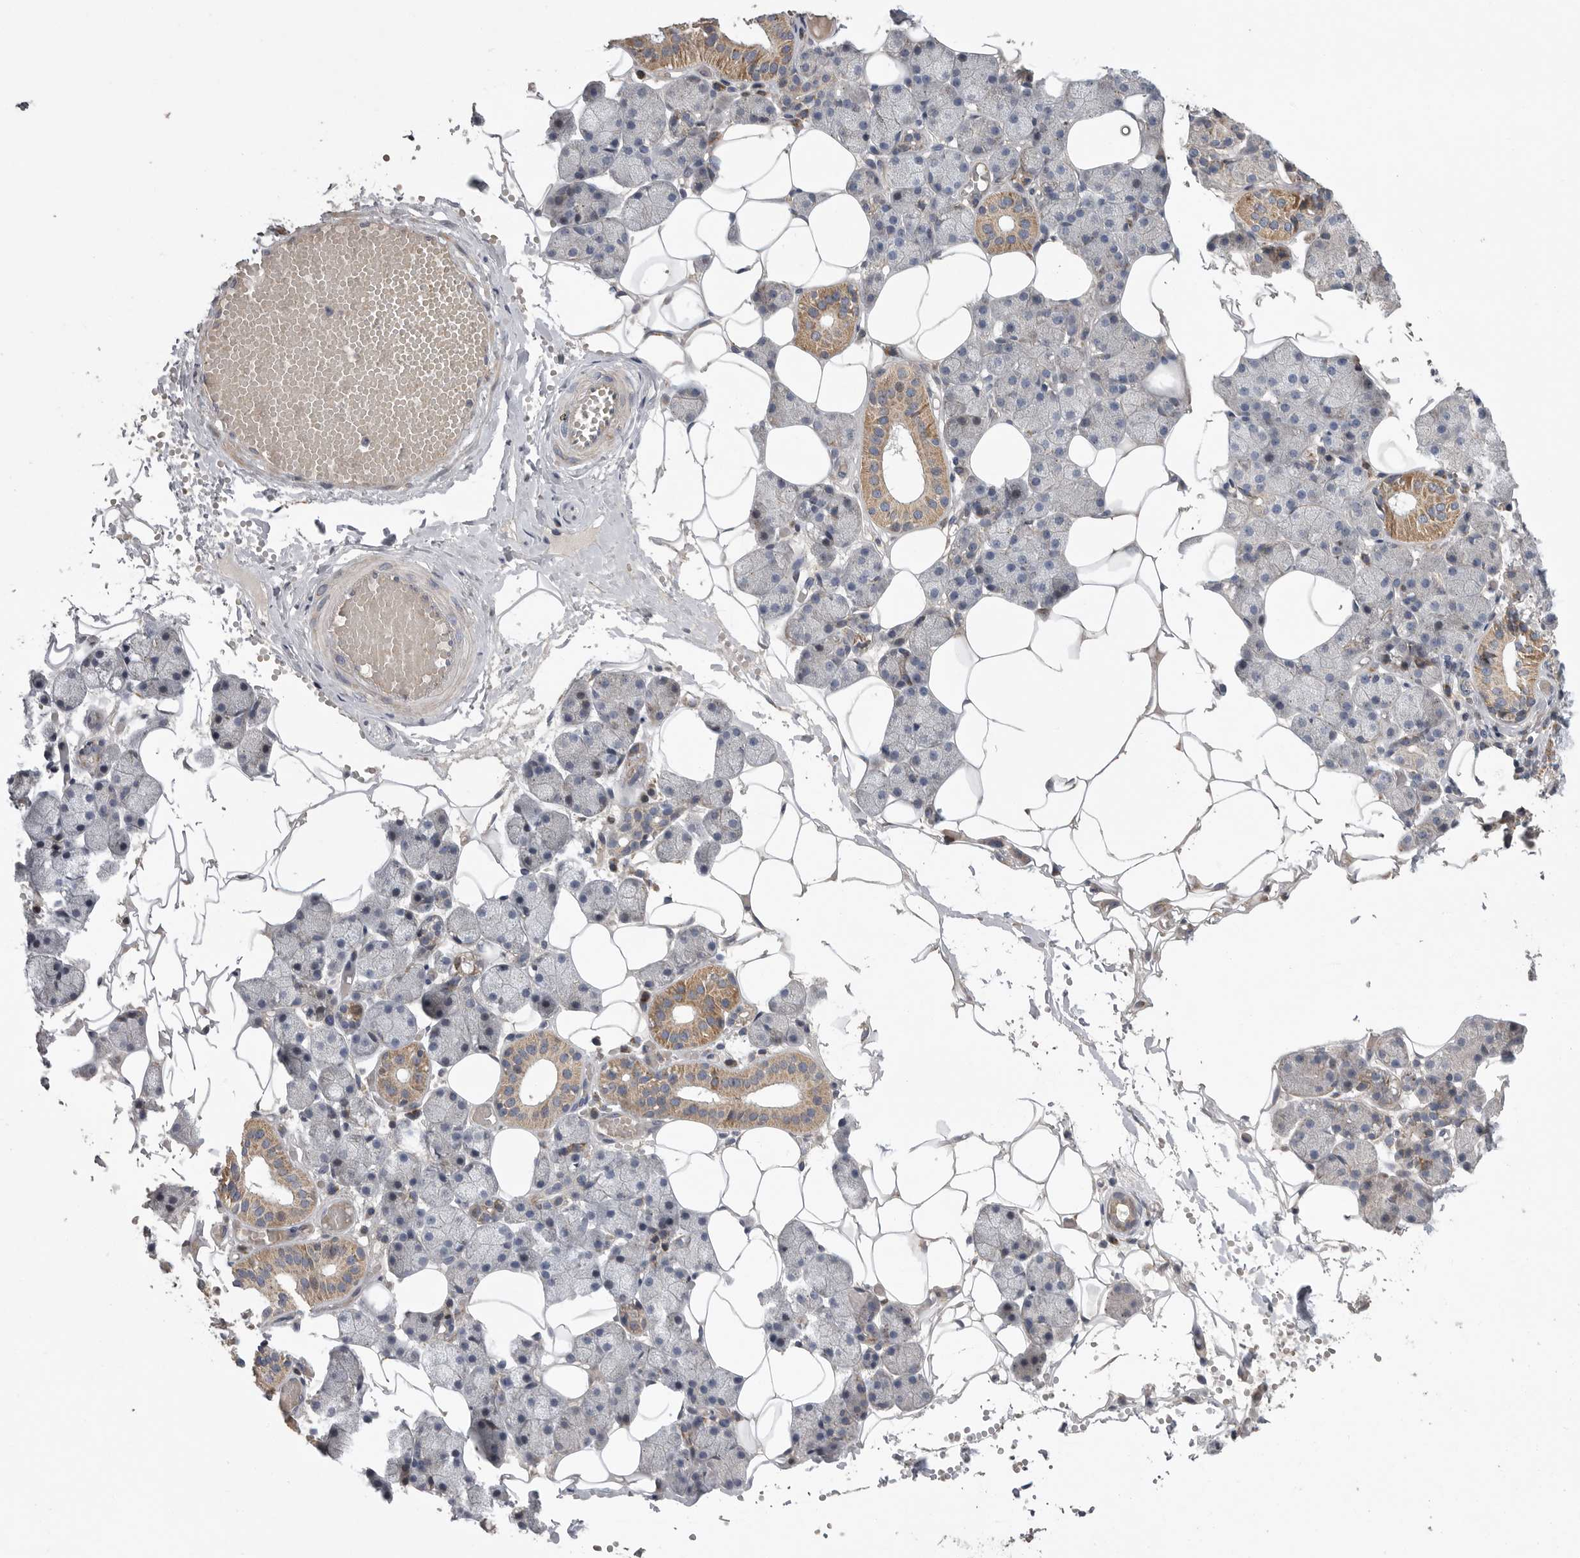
{"staining": {"intensity": "moderate", "quantity": "<25%", "location": "cytoplasmic/membranous"}, "tissue": "salivary gland", "cell_type": "Glandular cells", "image_type": "normal", "snomed": [{"axis": "morphology", "description": "Normal tissue, NOS"}, {"axis": "topography", "description": "Salivary gland"}], "caption": "An immunohistochemistry (IHC) micrograph of unremarkable tissue is shown. Protein staining in brown labels moderate cytoplasmic/membranous positivity in salivary gland within glandular cells. Immunohistochemistry stains the protein in brown and the nuclei are stained blue.", "gene": "CRP", "patient": {"sex": "female", "age": 33}}